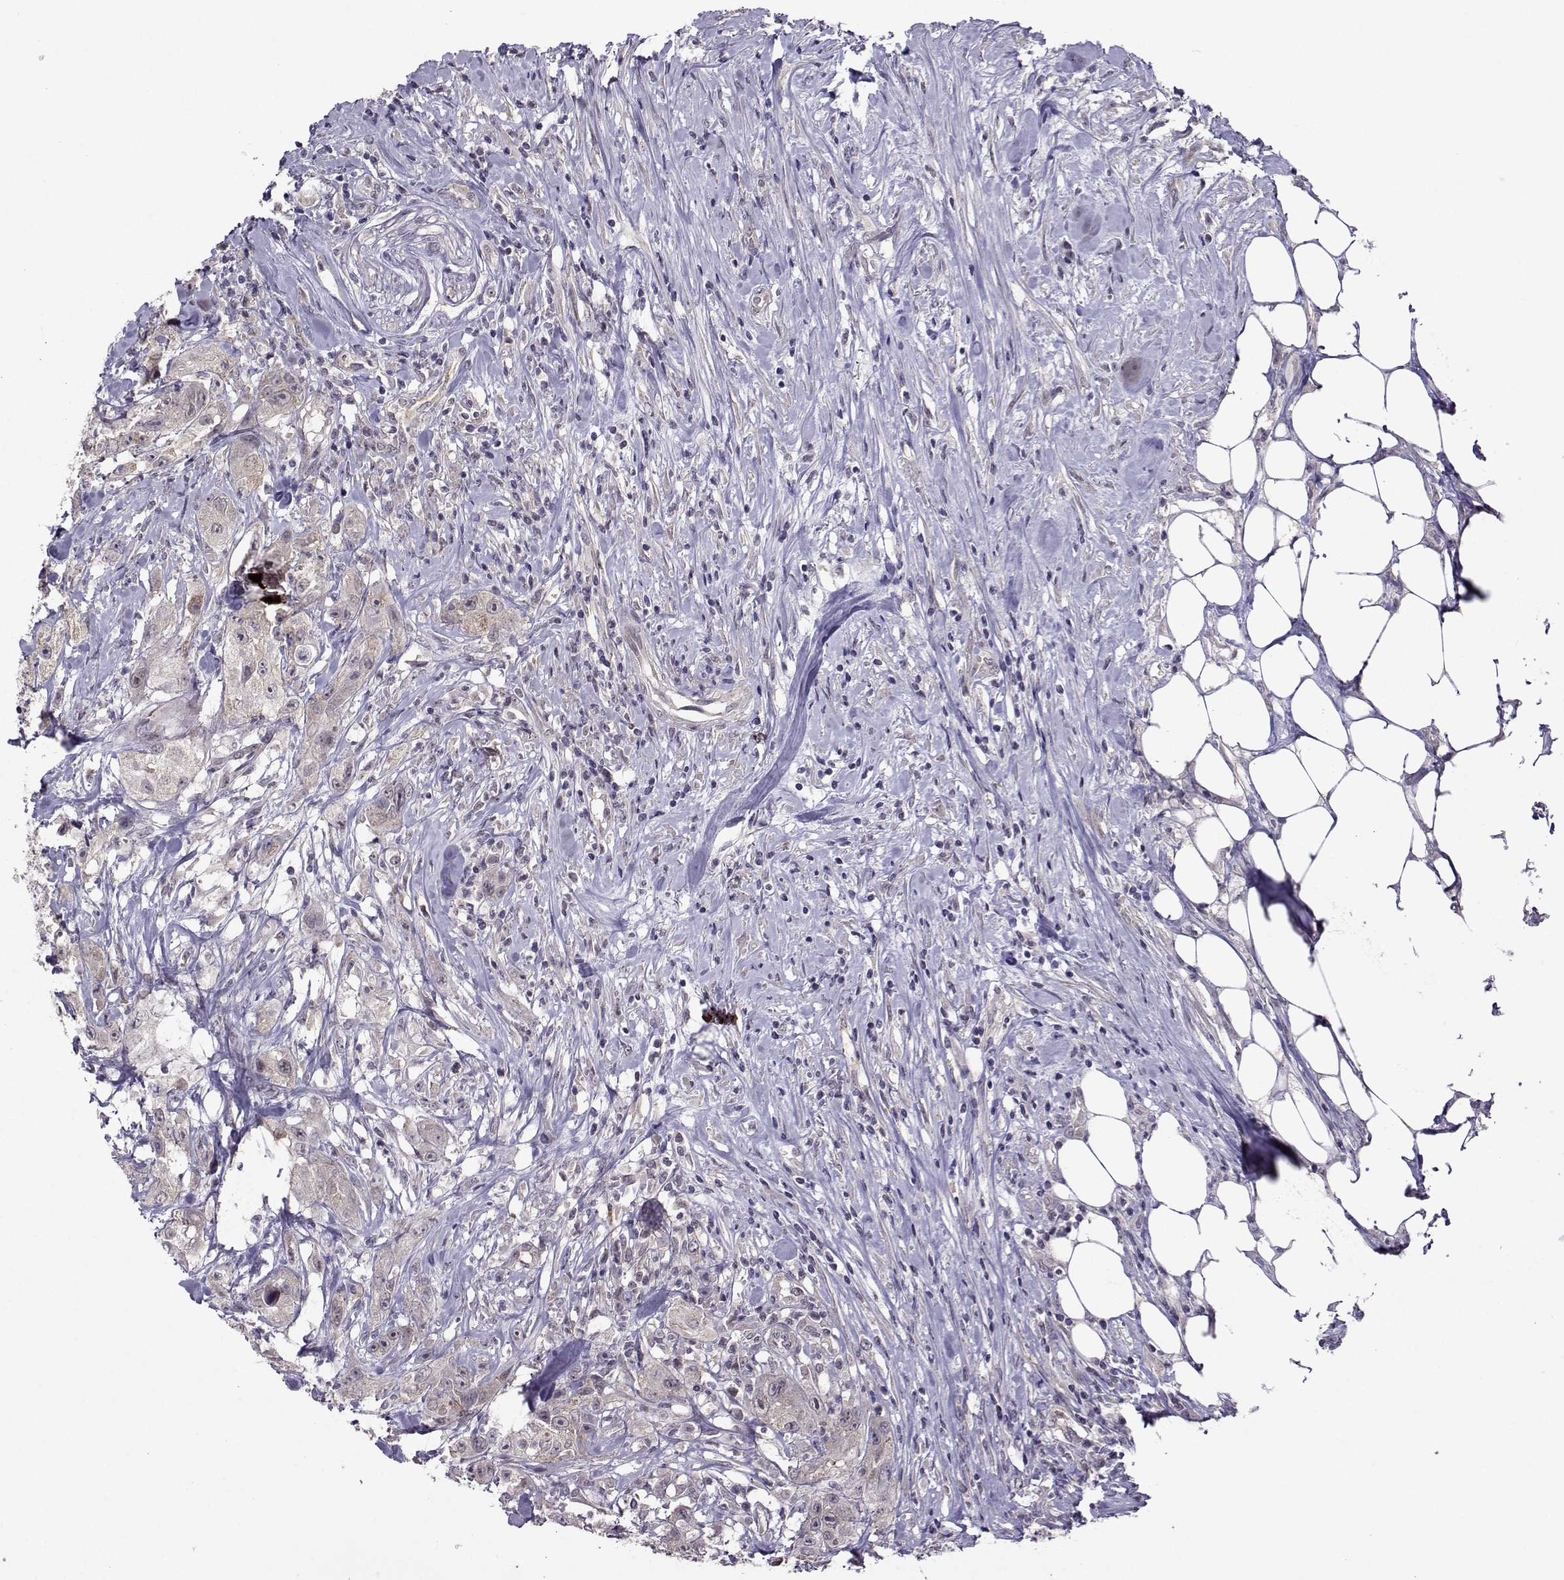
{"staining": {"intensity": "weak", "quantity": ">75%", "location": "cytoplasmic/membranous"}, "tissue": "urothelial cancer", "cell_type": "Tumor cells", "image_type": "cancer", "snomed": [{"axis": "morphology", "description": "Urothelial carcinoma, High grade"}, {"axis": "topography", "description": "Urinary bladder"}], "caption": "Protein expression analysis of urothelial carcinoma (high-grade) demonstrates weak cytoplasmic/membranous staining in about >75% of tumor cells.", "gene": "DDX20", "patient": {"sex": "male", "age": 79}}